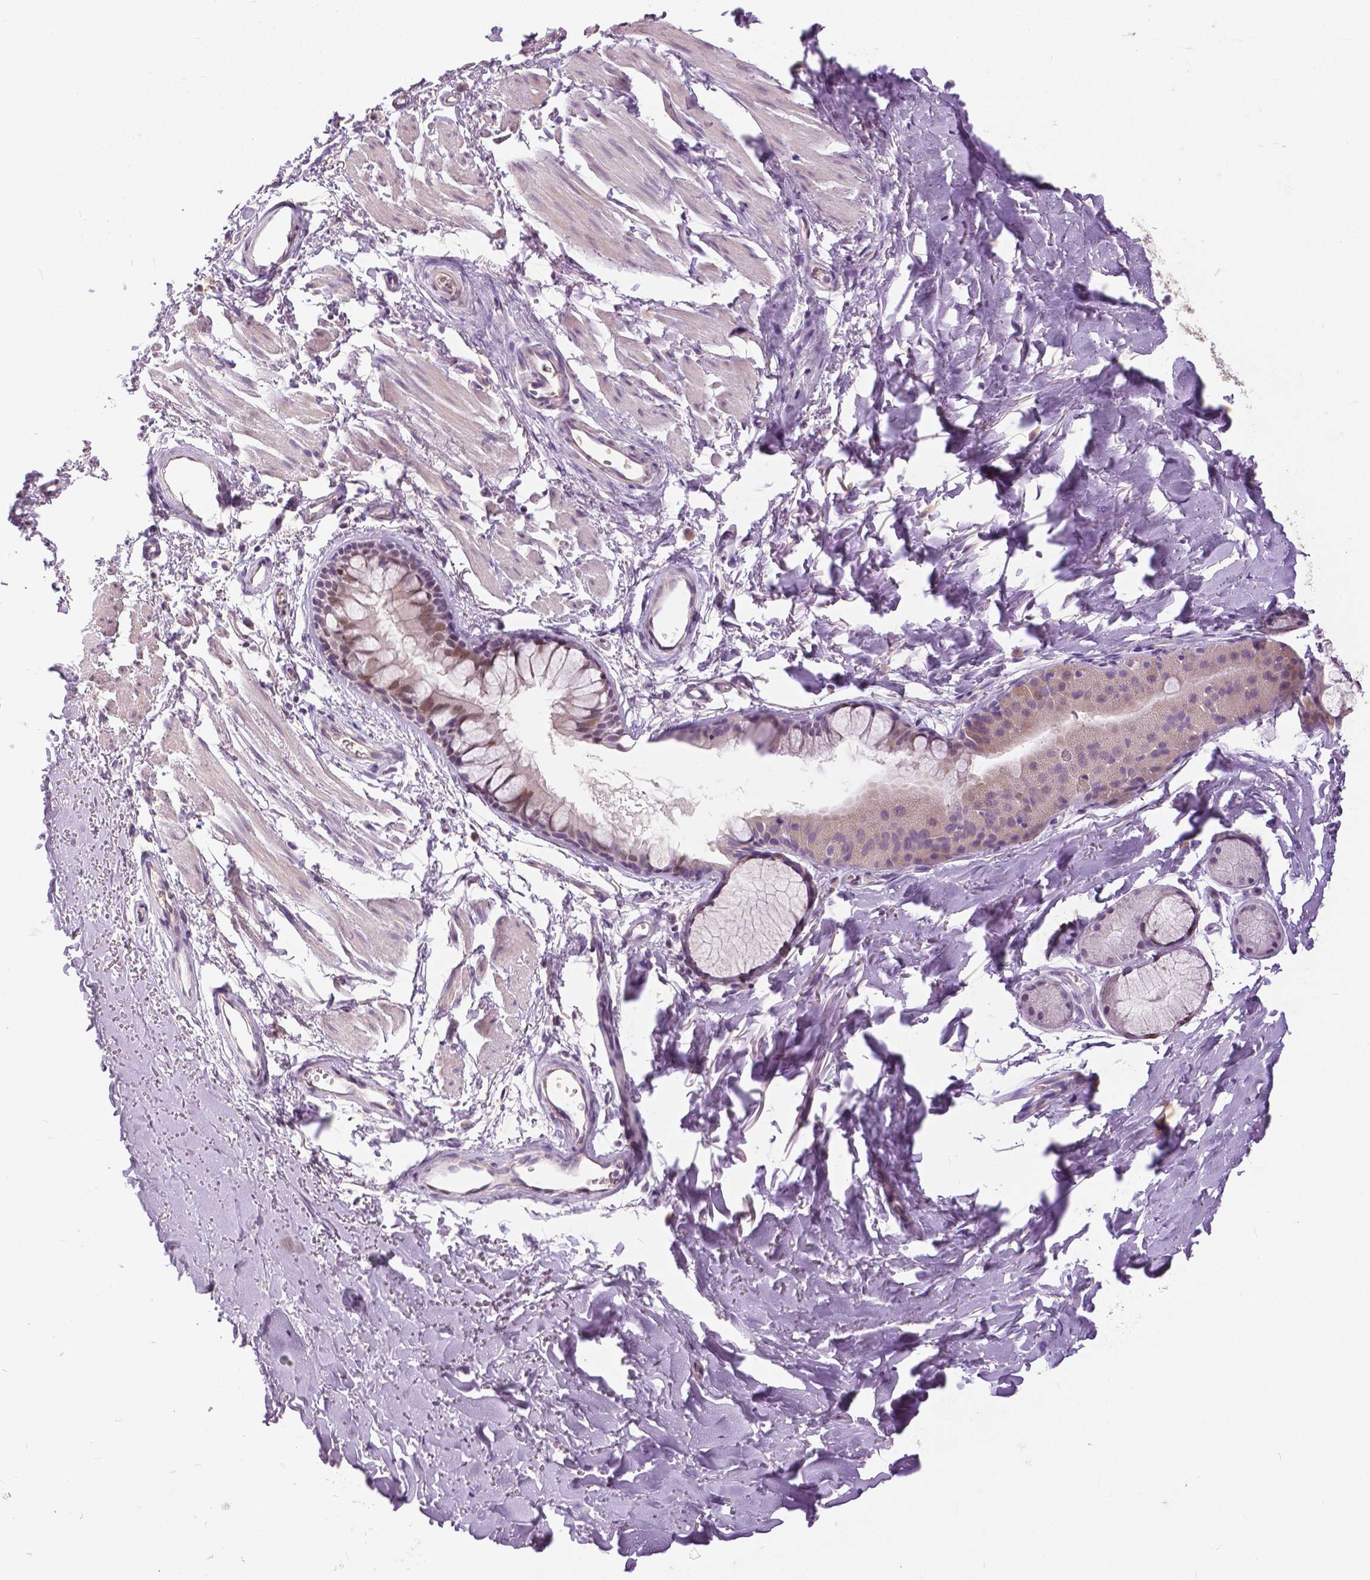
{"staining": {"intensity": "negative", "quantity": "none", "location": "none"}, "tissue": "adipose tissue", "cell_type": "Adipocytes", "image_type": "normal", "snomed": [{"axis": "morphology", "description": "Normal tissue, NOS"}, {"axis": "topography", "description": "Cartilage tissue"}, {"axis": "topography", "description": "Bronchus"}], "caption": "The immunohistochemistry (IHC) micrograph has no significant positivity in adipocytes of adipose tissue. The staining is performed using DAB (3,3'-diaminobenzidine) brown chromogen with nuclei counter-stained in using hematoxylin.", "gene": "FOXA1", "patient": {"sex": "female", "age": 79}}